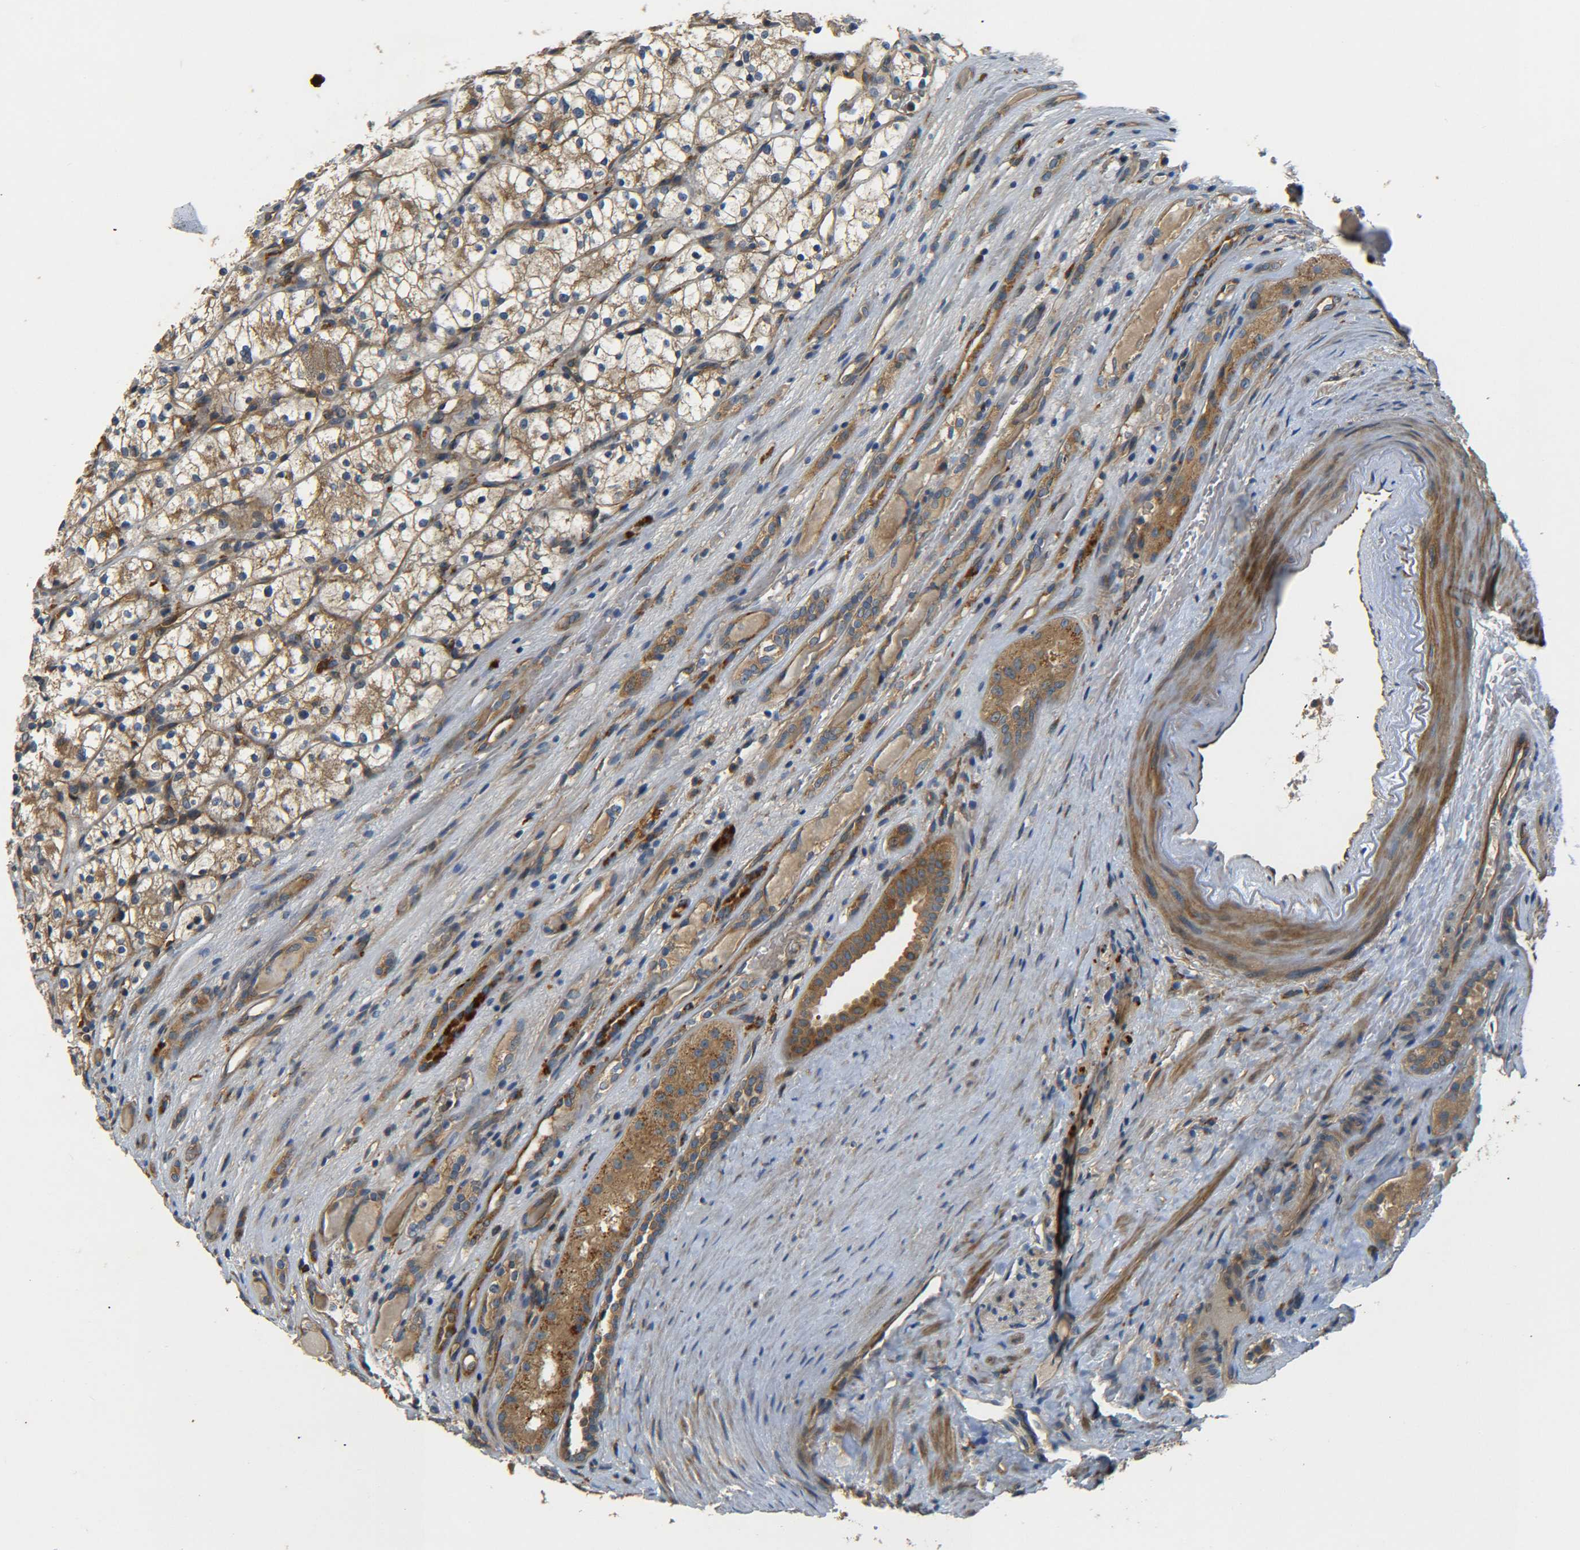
{"staining": {"intensity": "moderate", "quantity": "25%-75%", "location": "cytoplasmic/membranous"}, "tissue": "renal cancer", "cell_type": "Tumor cells", "image_type": "cancer", "snomed": [{"axis": "morphology", "description": "Adenocarcinoma, NOS"}, {"axis": "topography", "description": "Kidney"}], "caption": "Human renal adenocarcinoma stained for a protein (brown) displays moderate cytoplasmic/membranous positive staining in approximately 25%-75% of tumor cells.", "gene": "LRCH3", "patient": {"sex": "female", "age": 60}}